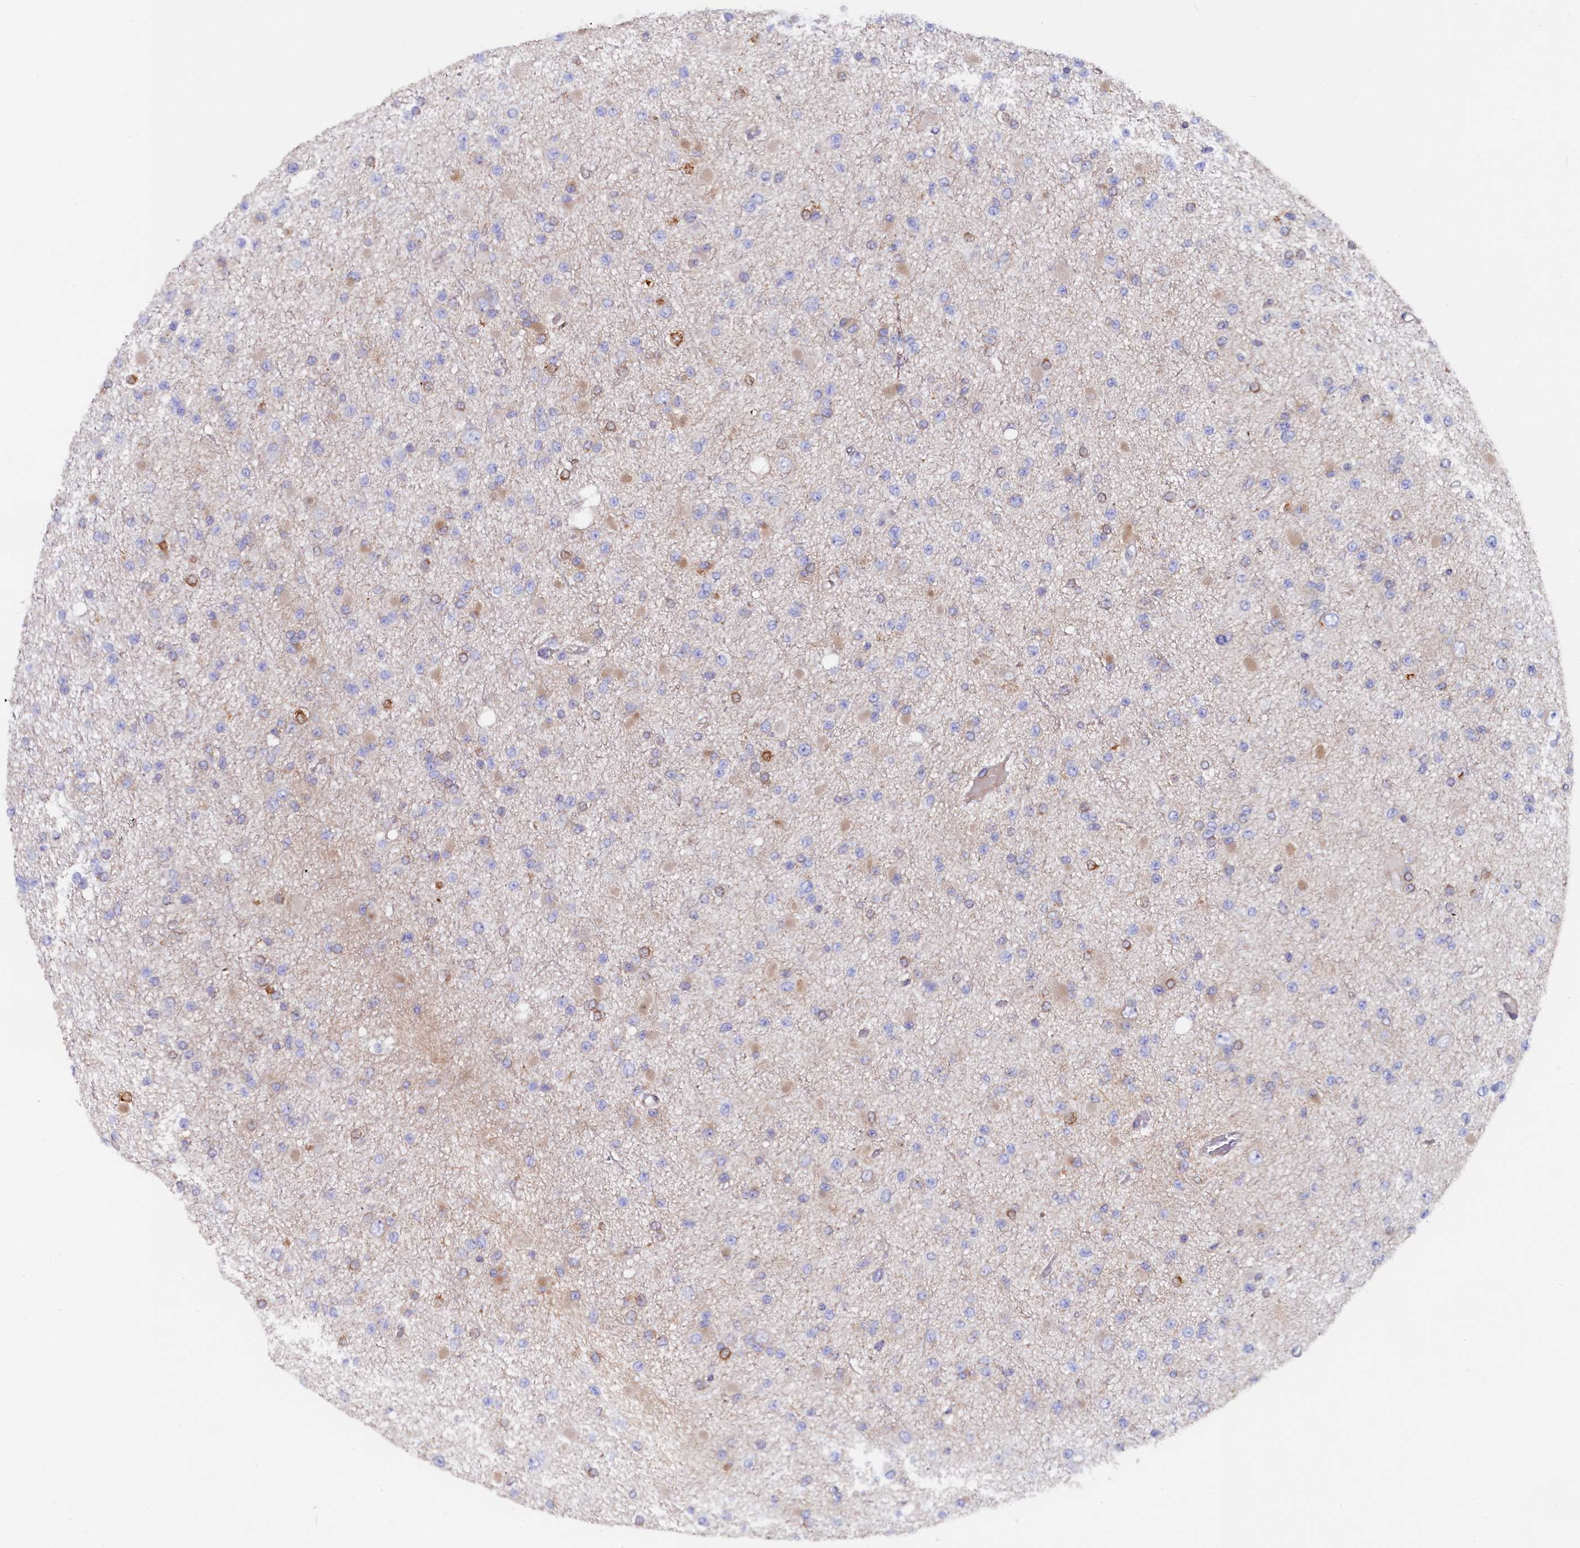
{"staining": {"intensity": "weak", "quantity": "<25%", "location": "cytoplasmic/membranous"}, "tissue": "glioma", "cell_type": "Tumor cells", "image_type": "cancer", "snomed": [{"axis": "morphology", "description": "Glioma, malignant, Low grade"}, {"axis": "topography", "description": "Brain"}], "caption": "This image is of low-grade glioma (malignant) stained with immunohistochemistry (IHC) to label a protein in brown with the nuclei are counter-stained blue. There is no staining in tumor cells.", "gene": "JPT2", "patient": {"sex": "female", "age": 22}}